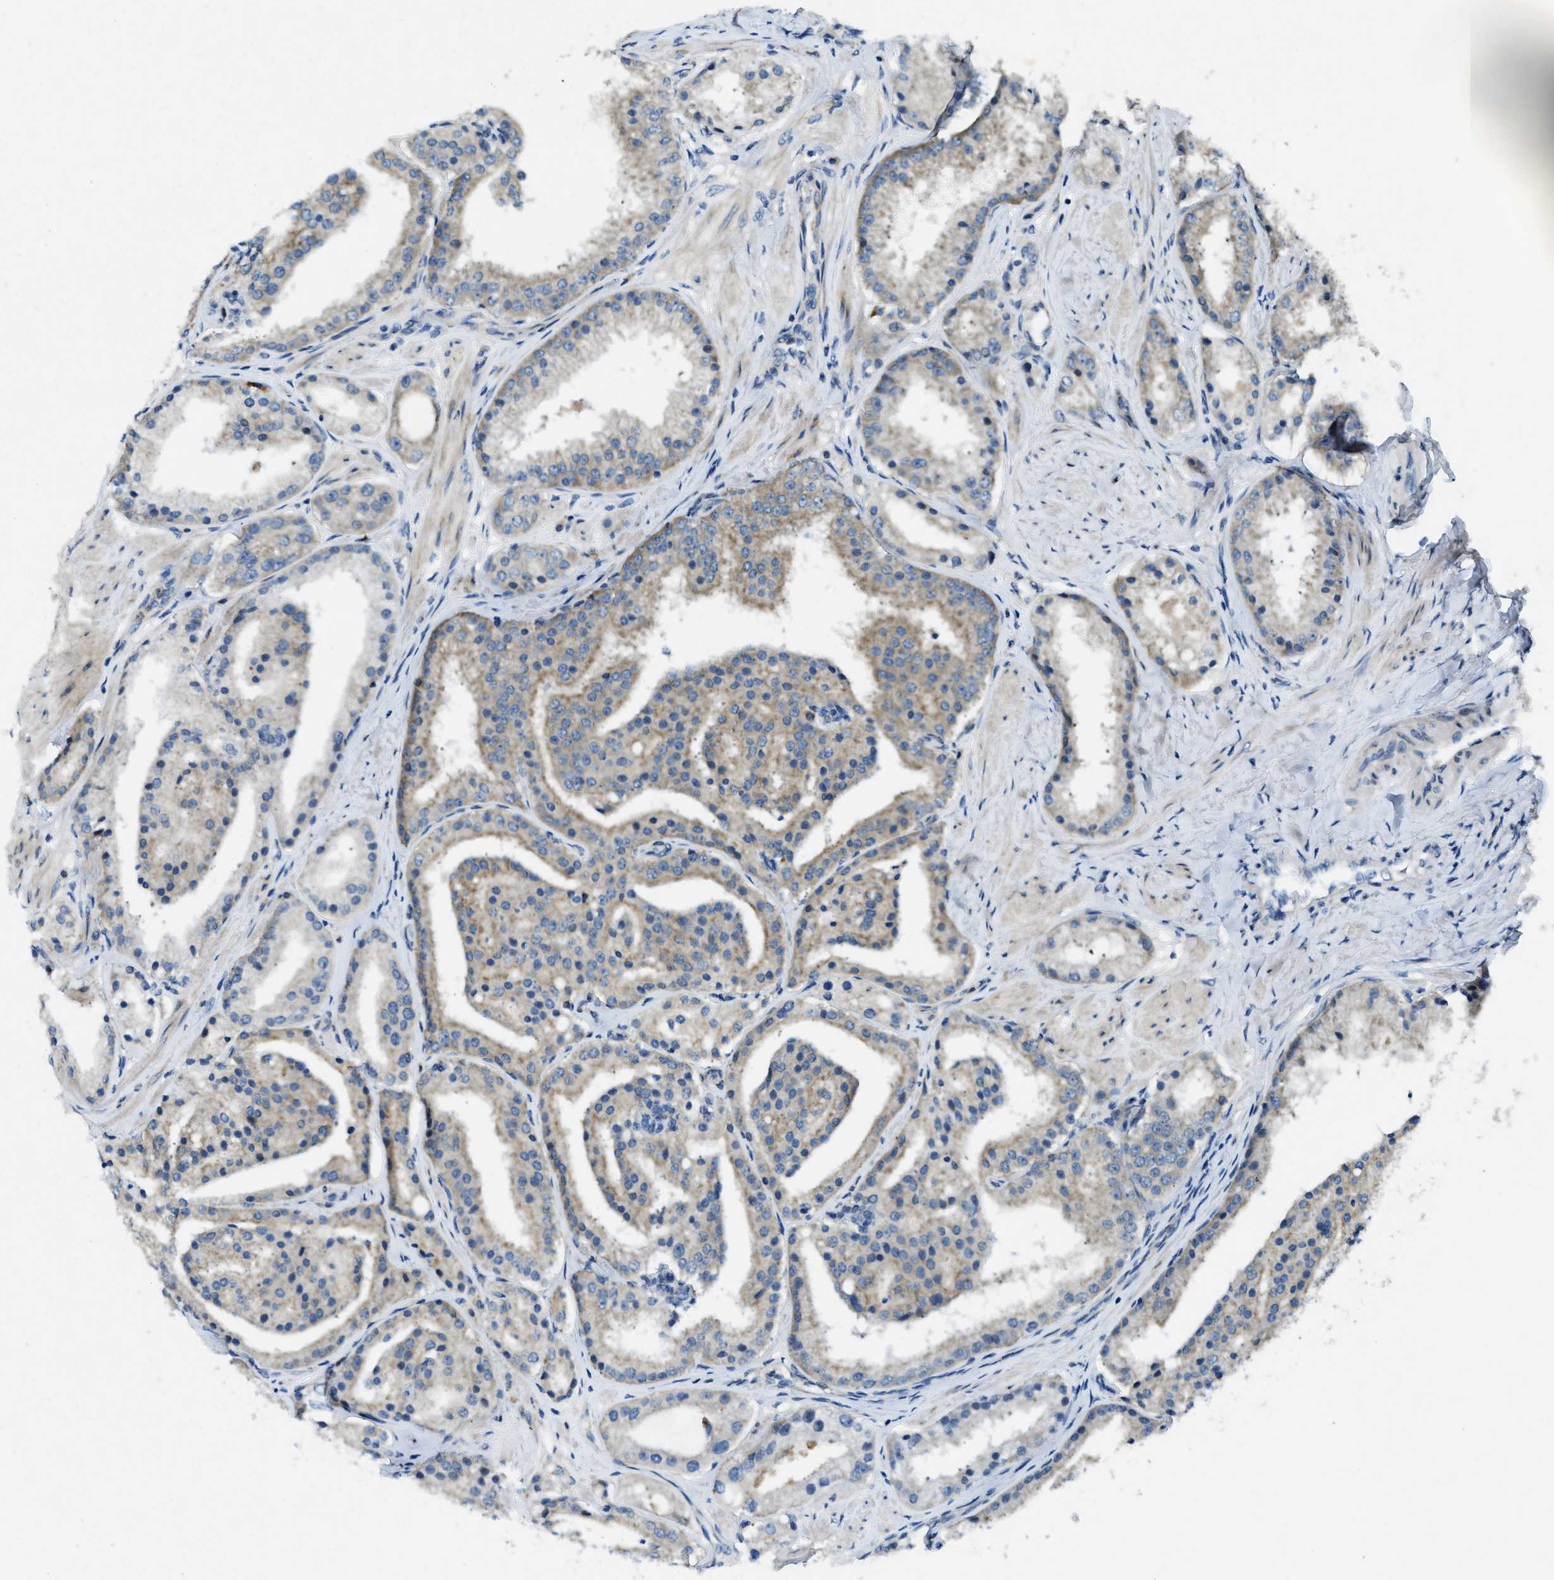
{"staining": {"intensity": "weak", "quantity": "<25%", "location": "cytoplasmic/membranous"}, "tissue": "prostate cancer", "cell_type": "Tumor cells", "image_type": "cancer", "snomed": [{"axis": "morphology", "description": "Adenocarcinoma, Low grade"}, {"axis": "topography", "description": "Prostate"}], "caption": "Immunohistochemistry of prostate cancer shows no expression in tumor cells. (Immunohistochemistry (ihc), brightfield microscopy, high magnification).", "gene": "SNX14", "patient": {"sex": "male", "age": 63}}